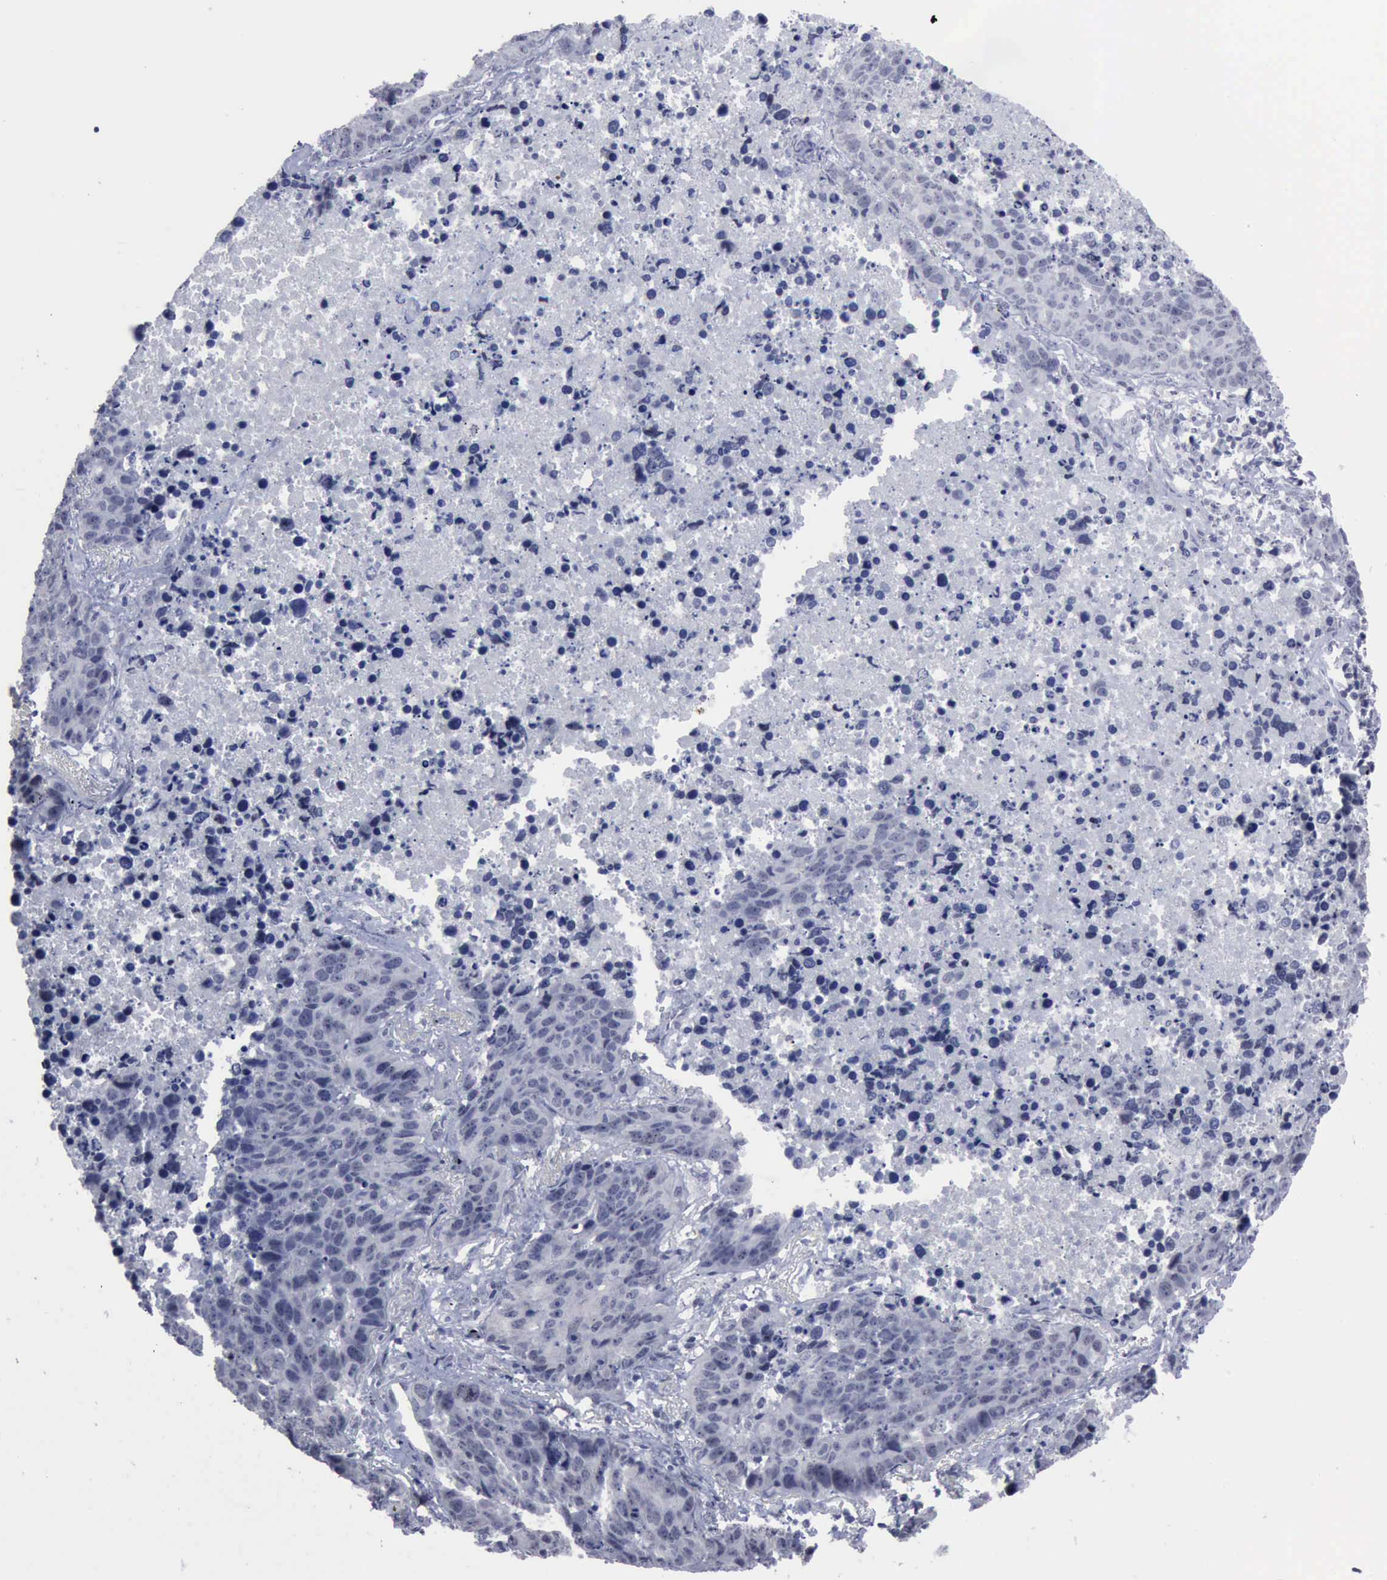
{"staining": {"intensity": "negative", "quantity": "none", "location": "none"}, "tissue": "lung cancer", "cell_type": "Tumor cells", "image_type": "cancer", "snomed": [{"axis": "morphology", "description": "Carcinoid, malignant, NOS"}, {"axis": "topography", "description": "Lung"}], "caption": "This is an immunohistochemistry (IHC) image of lung carcinoid (malignant). There is no expression in tumor cells.", "gene": "BRD1", "patient": {"sex": "male", "age": 60}}